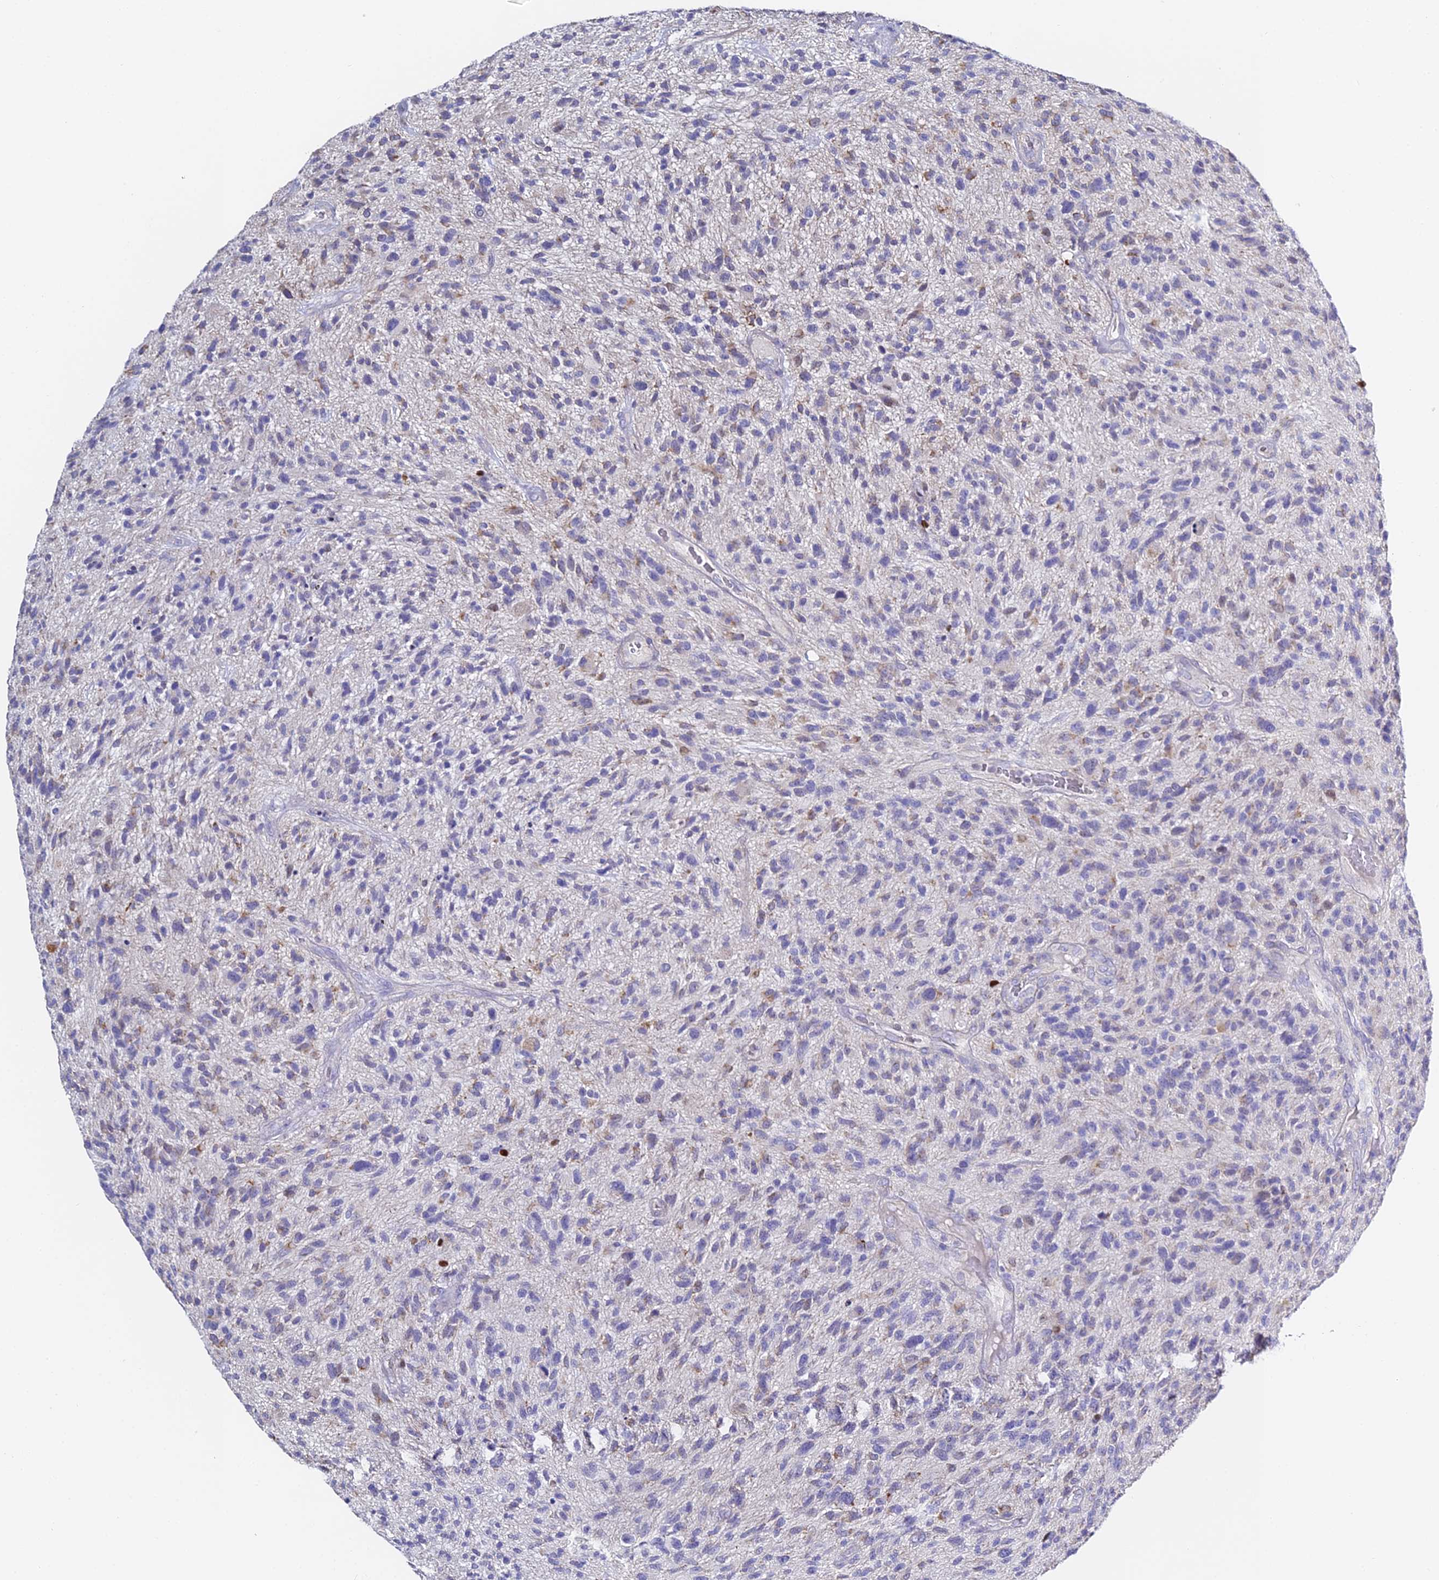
{"staining": {"intensity": "negative", "quantity": "none", "location": "none"}, "tissue": "glioma", "cell_type": "Tumor cells", "image_type": "cancer", "snomed": [{"axis": "morphology", "description": "Glioma, malignant, High grade"}, {"axis": "topography", "description": "Brain"}], "caption": "High magnification brightfield microscopy of glioma stained with DAB (3,3'-diaminobenzidine) (brown) and counterstained with hematoxylin (blue): tumor cells show no significant staining.", "gene": "SERP1", "patient": {"sex": "male", "age": 47}}